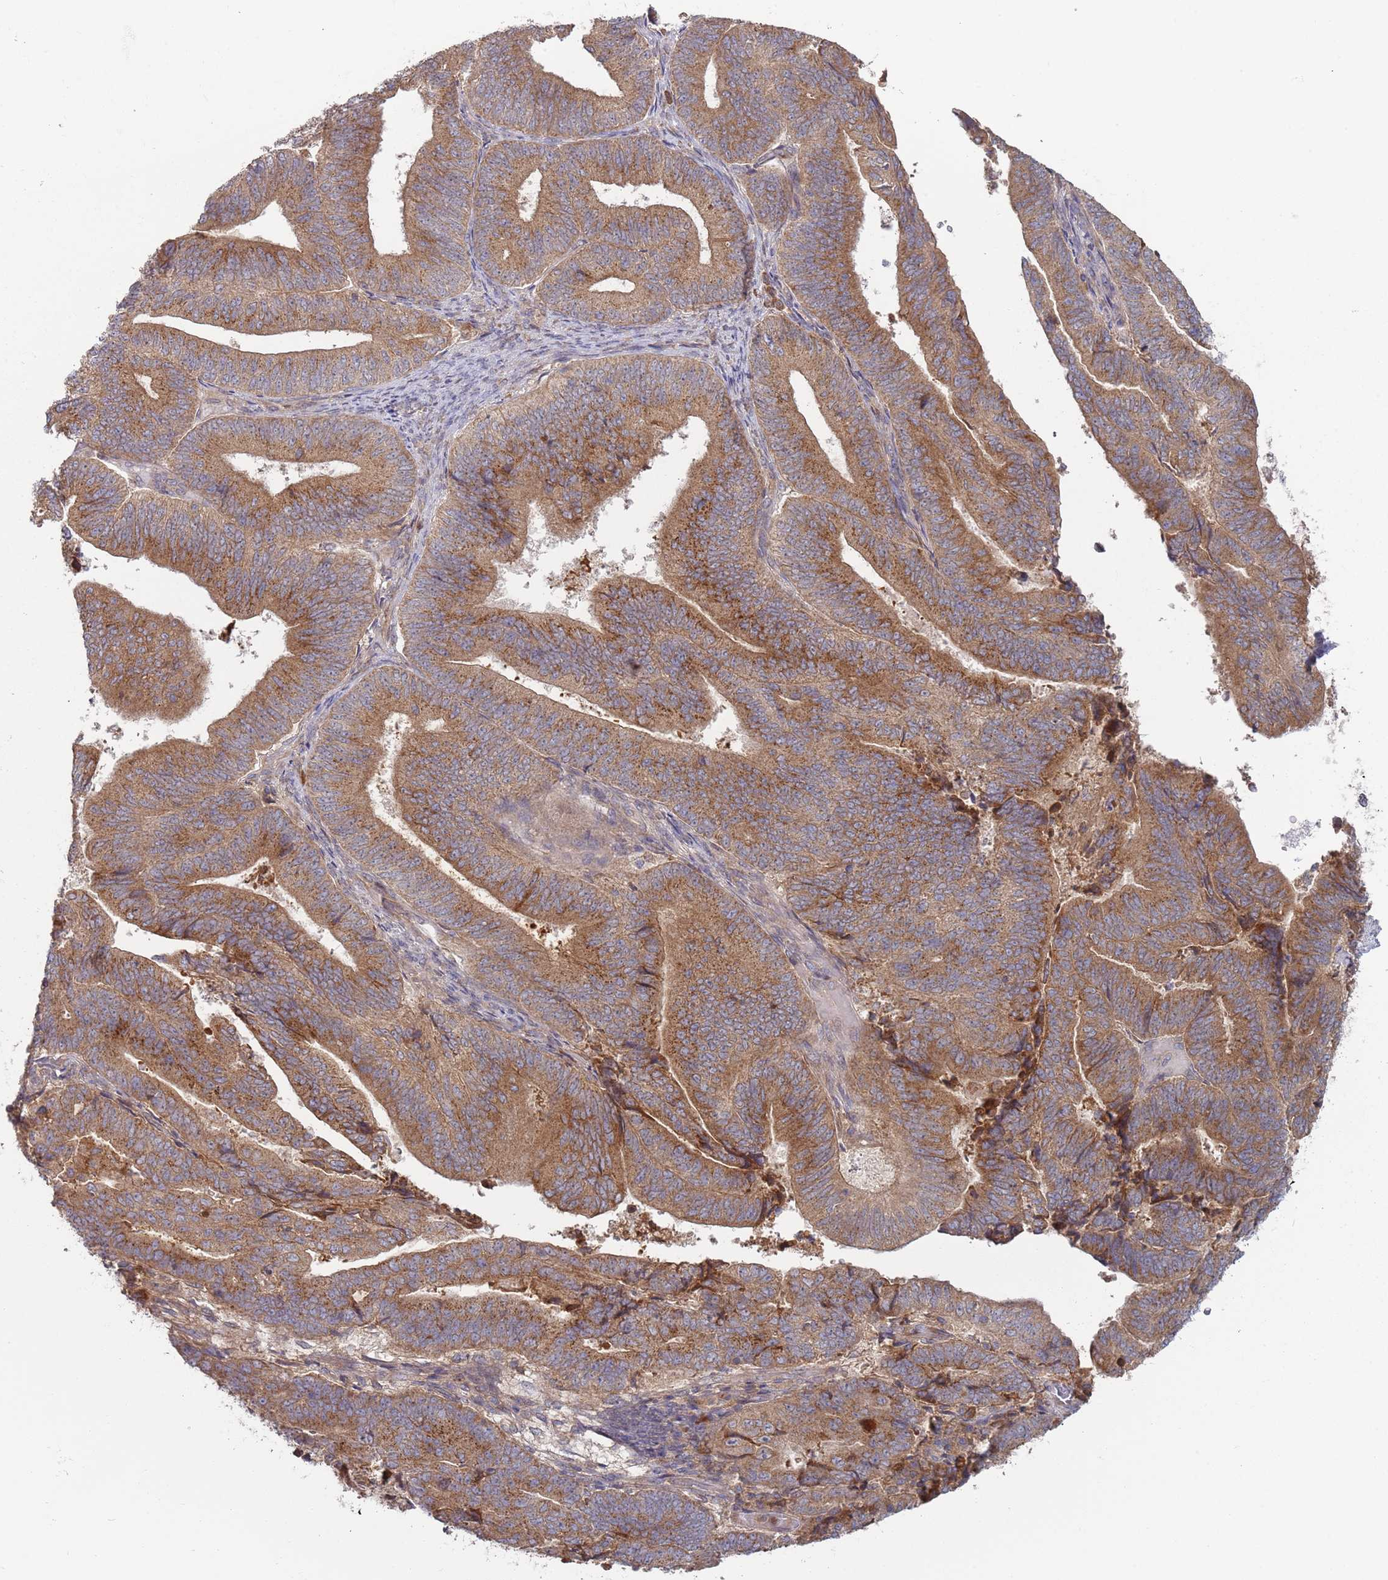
{"staining": {"intensity": "moderate", "quantity": ">75%", "location": "cytoplasmic/membranous"}, "tissue": "endometrial cancer", "cell_type": "Tumor cells", "image_type": "cancer", "snomed": [{"axis": "morphology", "description": "Adenocarcinoma, NOS"}, {"axis": "topography", "description": "Endometrium"}], "caption": "Immunohistochemical staining of endometrial cancer shows moderate cytoplasmic/membranous protein expression in about >75% of tumor cells.", "gene": "OR5A2", "patient": {"sex": "female", "age": 70}}